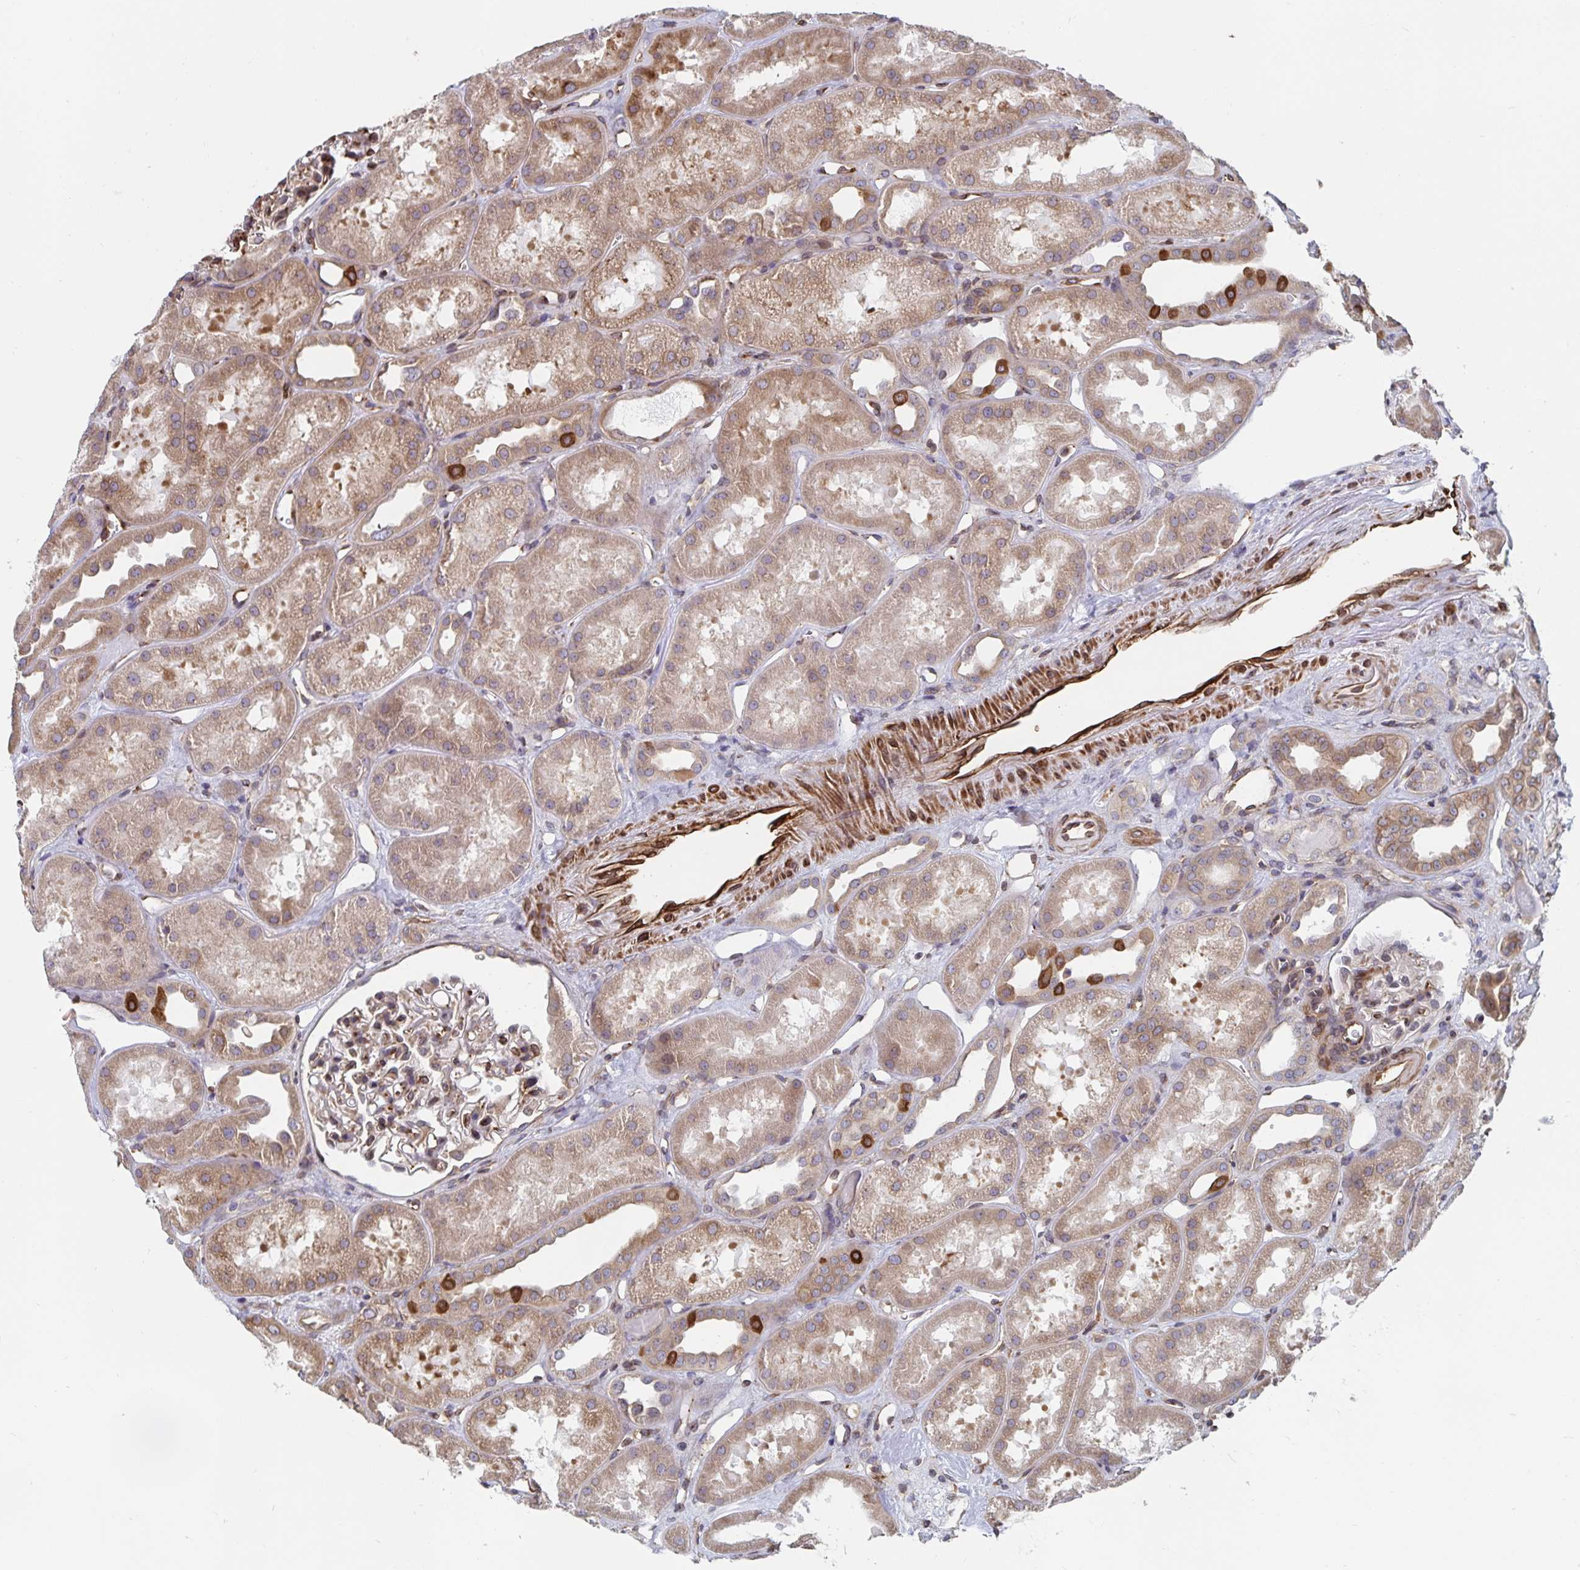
{"staining": {"intensity": "weak", "quantity": ">75%", "location": "cytoplasmic/membranous"}, "tissue": "kidney", "cell_type": "Cells in glomeruli", "image_type": "normal", "snomed": [{"axis": "morphology", "description": "Normal tissue, NOS"}, {"axis": "topography", "description": "Kidney"}], "caption": "Immunohistochemistry of normal human kidney demonstrates low levels of weak cytoplasmic/membranous positivity in approximately >75% of cells in glomeruli.", "gene": "BCAP29", "patient": {"sex": "male", "age": 61}}